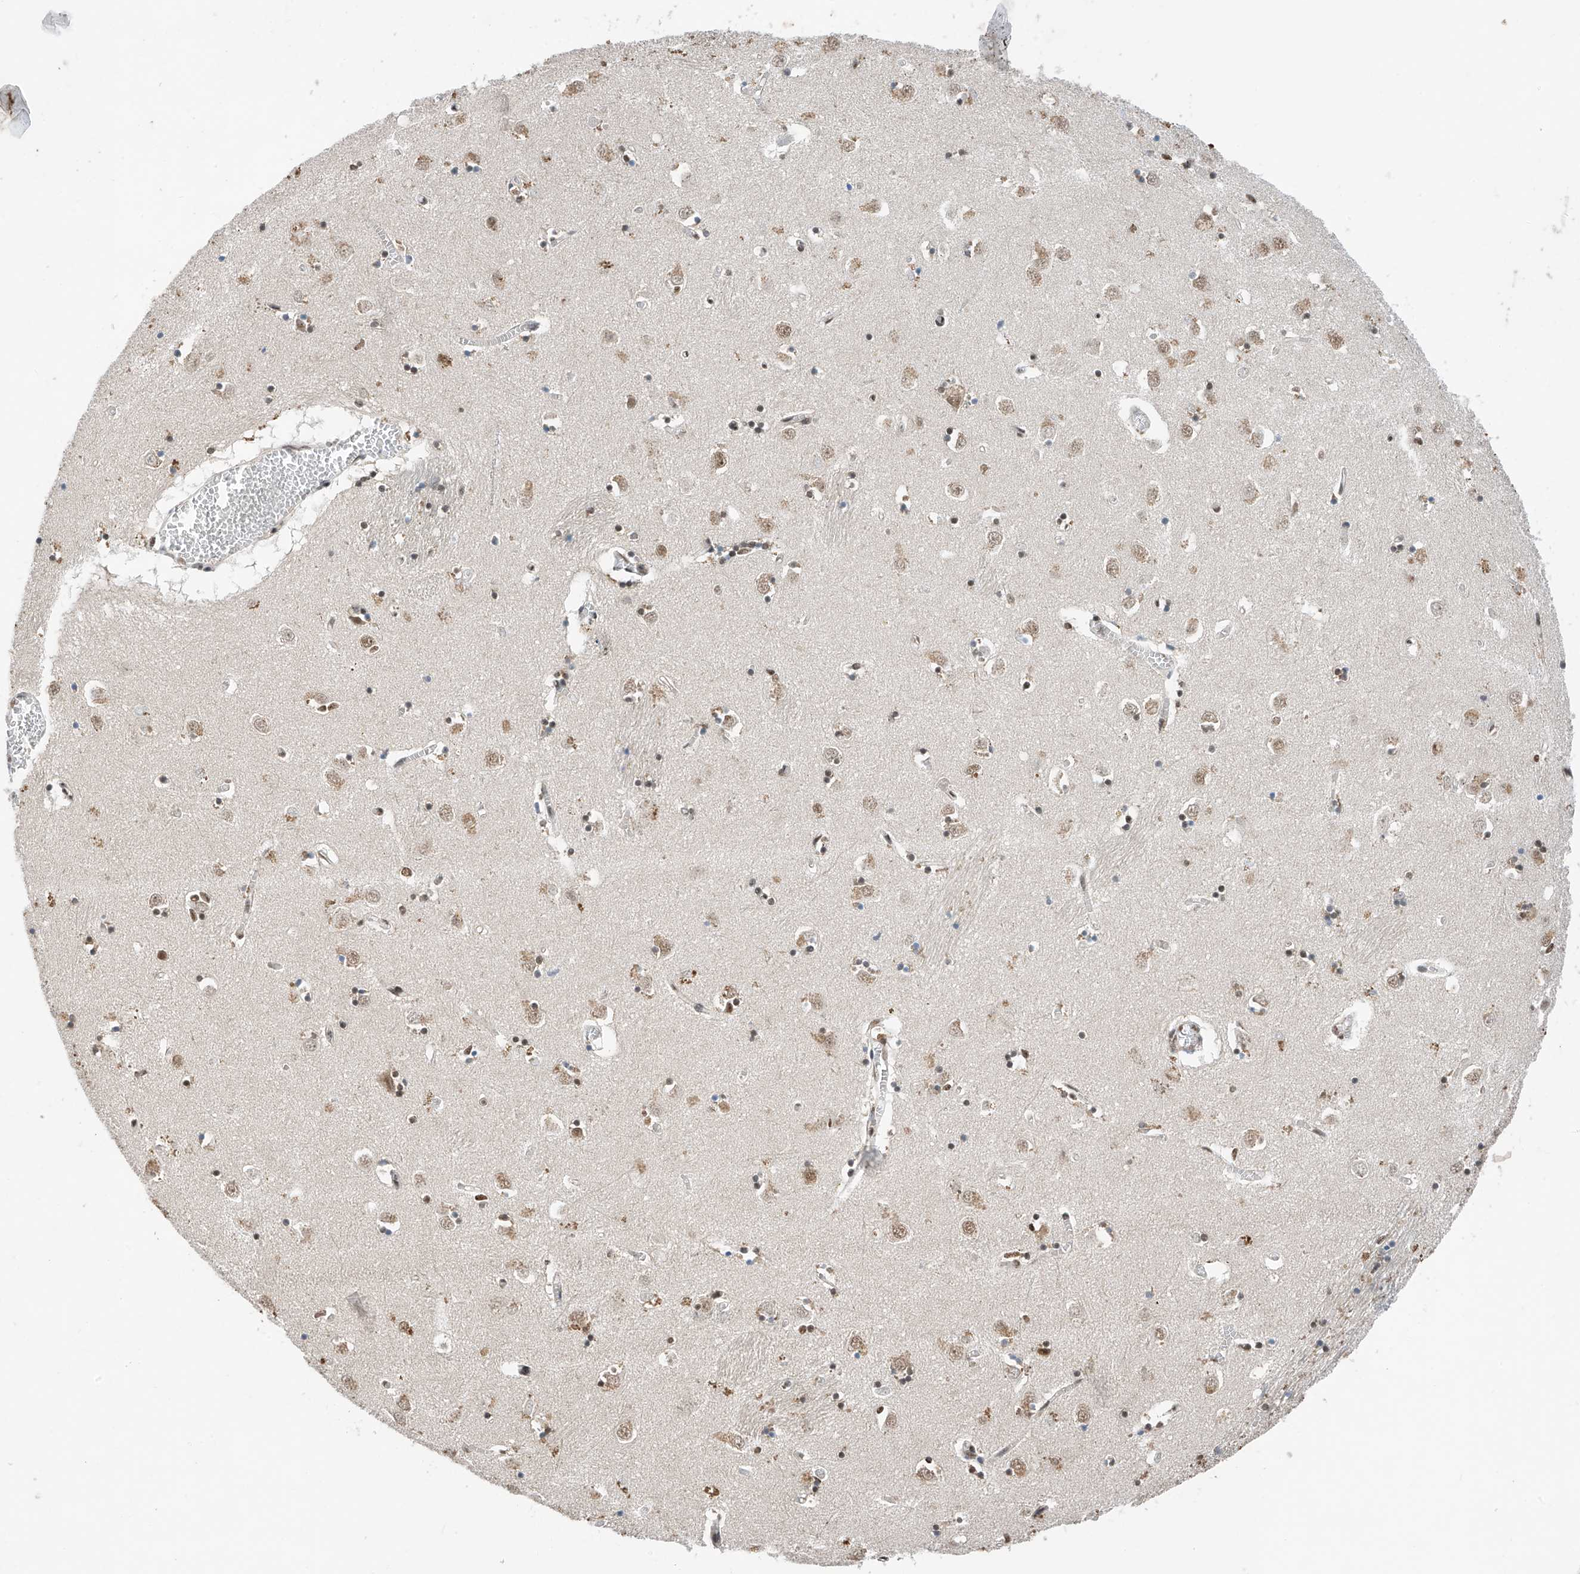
{"staining": {"intensity": "moderate", "quantity": "25%-75%", "location": "nuclear"}, "tissue": "caudate", "cell_type": "Glial cells", "image_type": "normal", "snomed": [{"axis": "morphology", "description": "Normal tissue, NOS"}, {"axis": "topography", "description": "Lateral ventricle wall"}], "caption": "High-power microscopy captured an IHC histopathology image of benign caudate, revealing moderate nuclear staining in about 25%-75% of glial cells.", "gene": "RPAIN", "patient": {"sex": "male", "age": 70}}